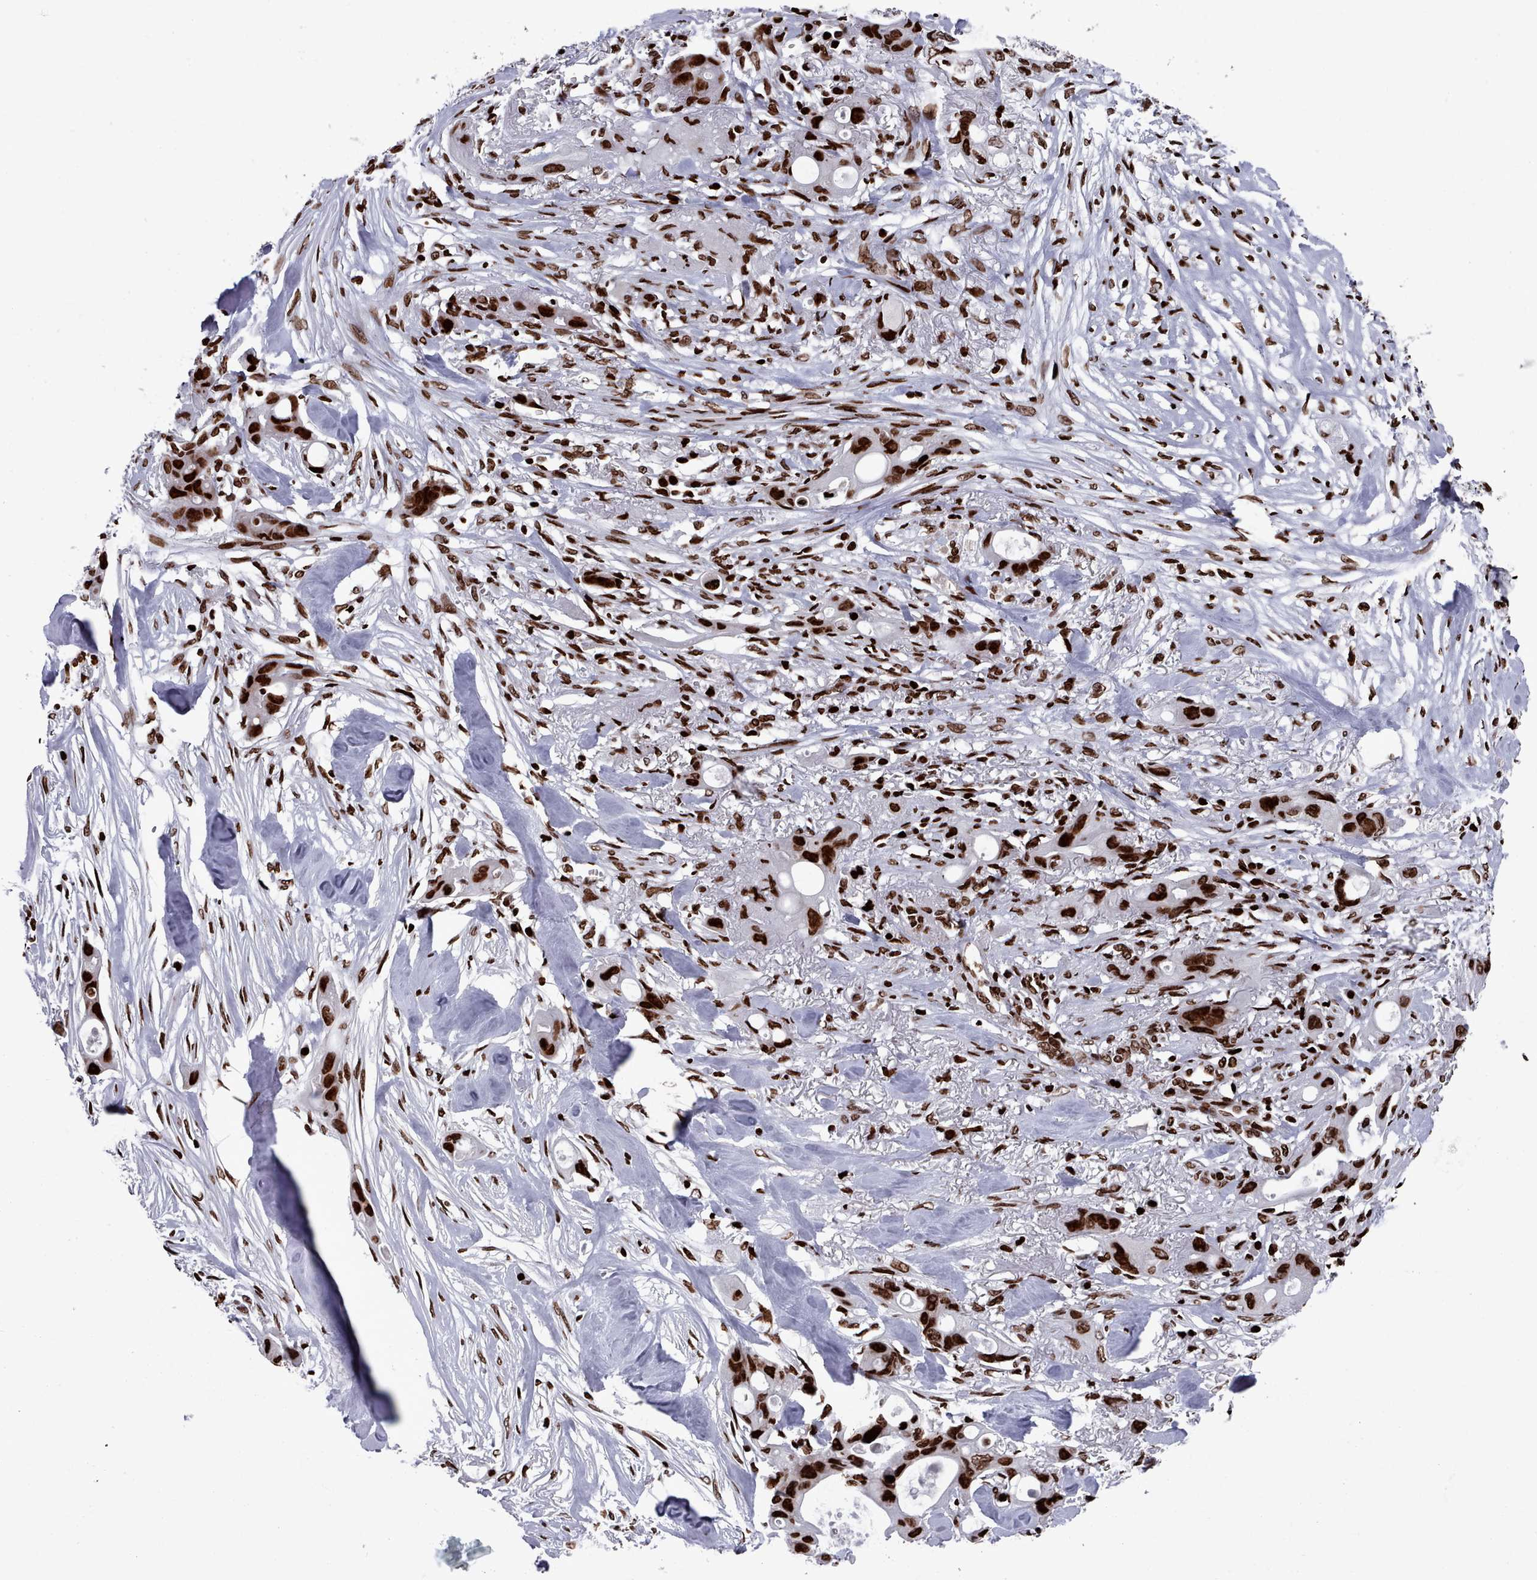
{"staining": {"intensity": "strong", "quantity": ">75%", "location": "nuclear"}, "tissue": "ovarian cancer", "cell_type": "Tumor cells", "image_type": "cancer", "snomed": [{"axis": "morphology", "description": "Cystadenocarcinoma, mucinous, NOS"}, {"axis": "topography", "description": "Ovary"}], "caption": "Protein staining exhibits strong nuclear staining in approximately >75% of tumor cells in ovarian cancer (mucinous cystadenocarcinoma).", "gene": "PCDHB12", "patient": {"sex": "female", "age": 70}}